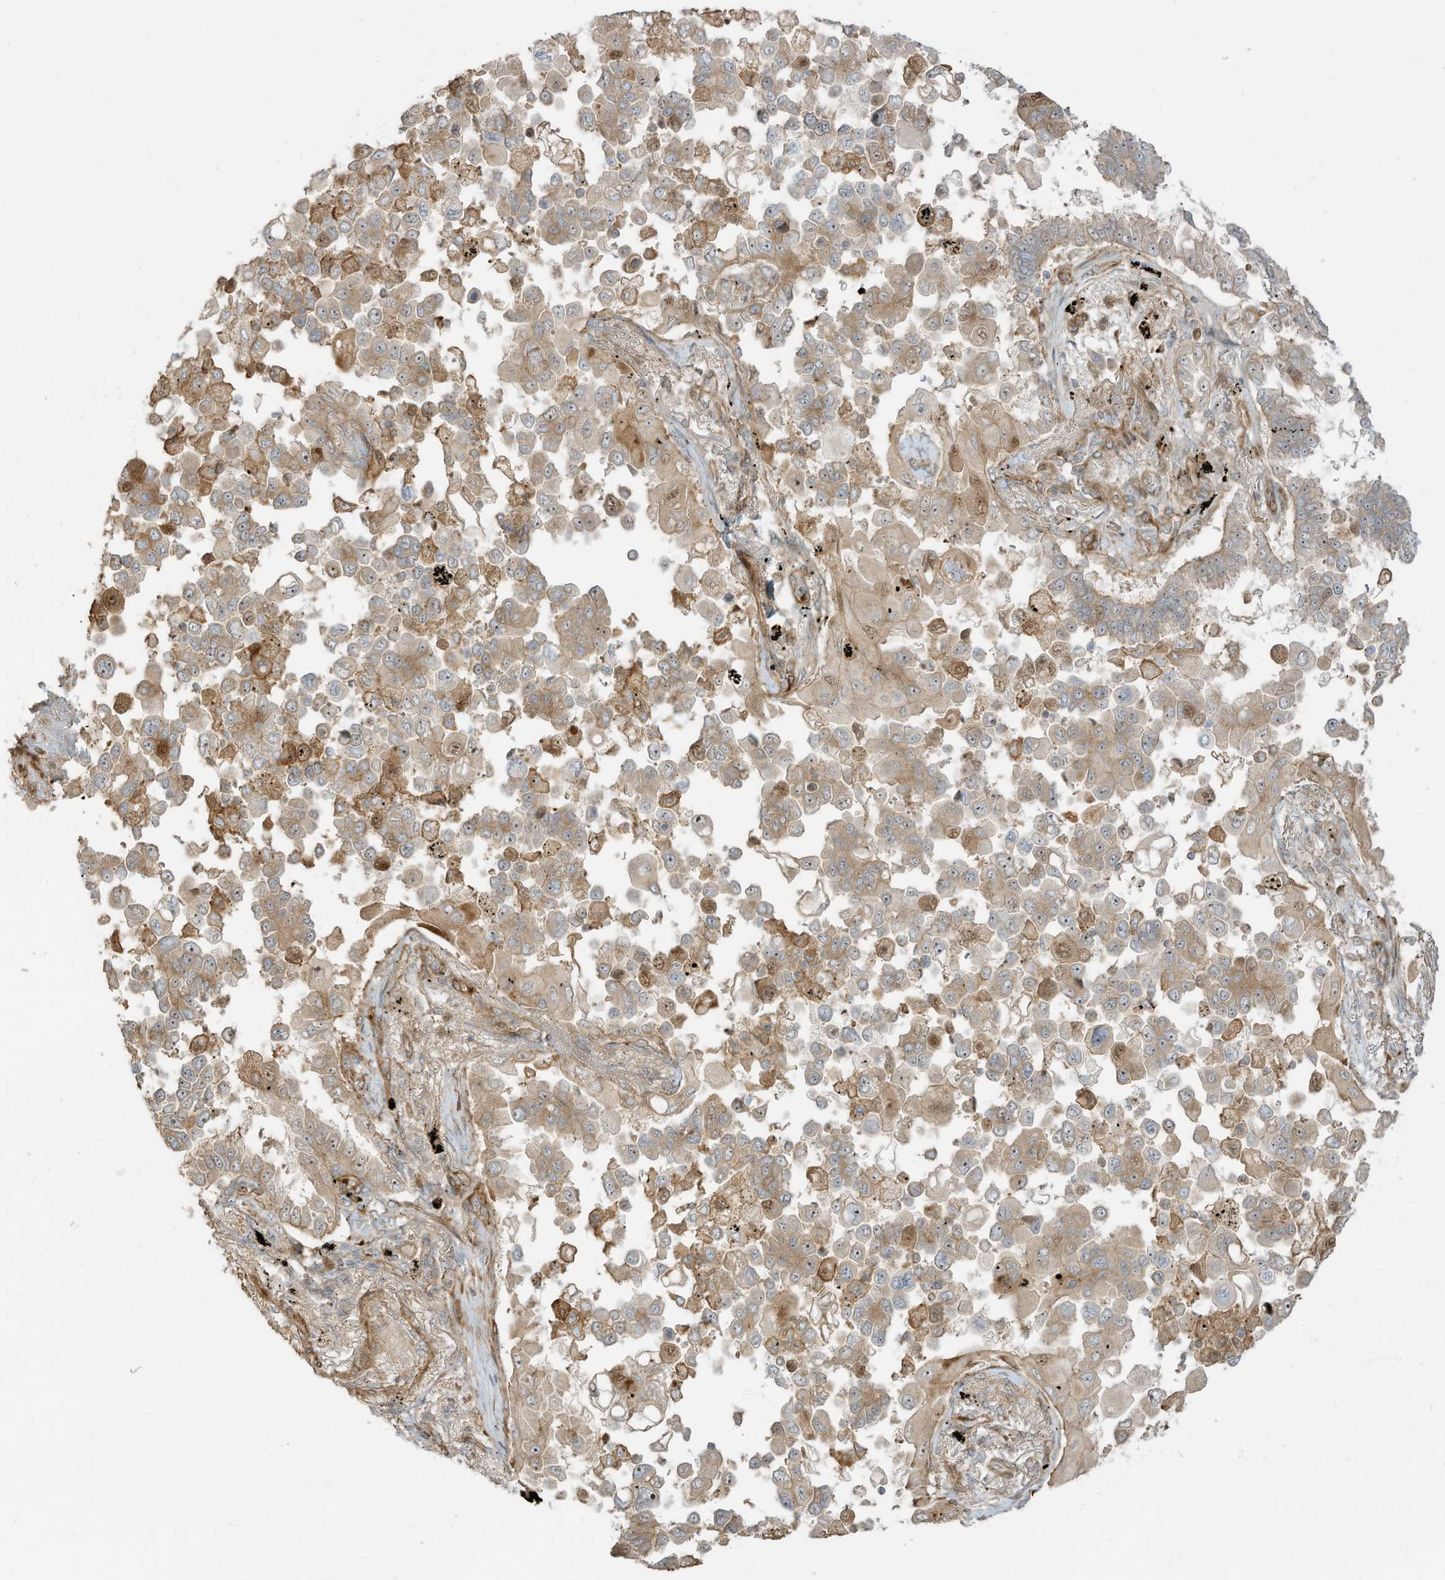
{"staining": {"intensity": "weak", "quantity": ">75%", "location": "cytoplasmic/membranous"}, "tissue": "lung cancer", "cell_type": "Tumor cells", "image_type": "cancer", "snomed": [{"axis": "morphology", "description": "Adenocarcinoma, NOS"}, {"axis": "topography", "description": "Lung"}], "caption": "Protein analysis of adenocarcinoma (lung) tissue displays weak cytoplasmic/membranous expression in about >75% of tumor cells. Nuclei are stained in blue.", "gene": "ENTR1", "patient": {"sex": "female", "age": 67}}